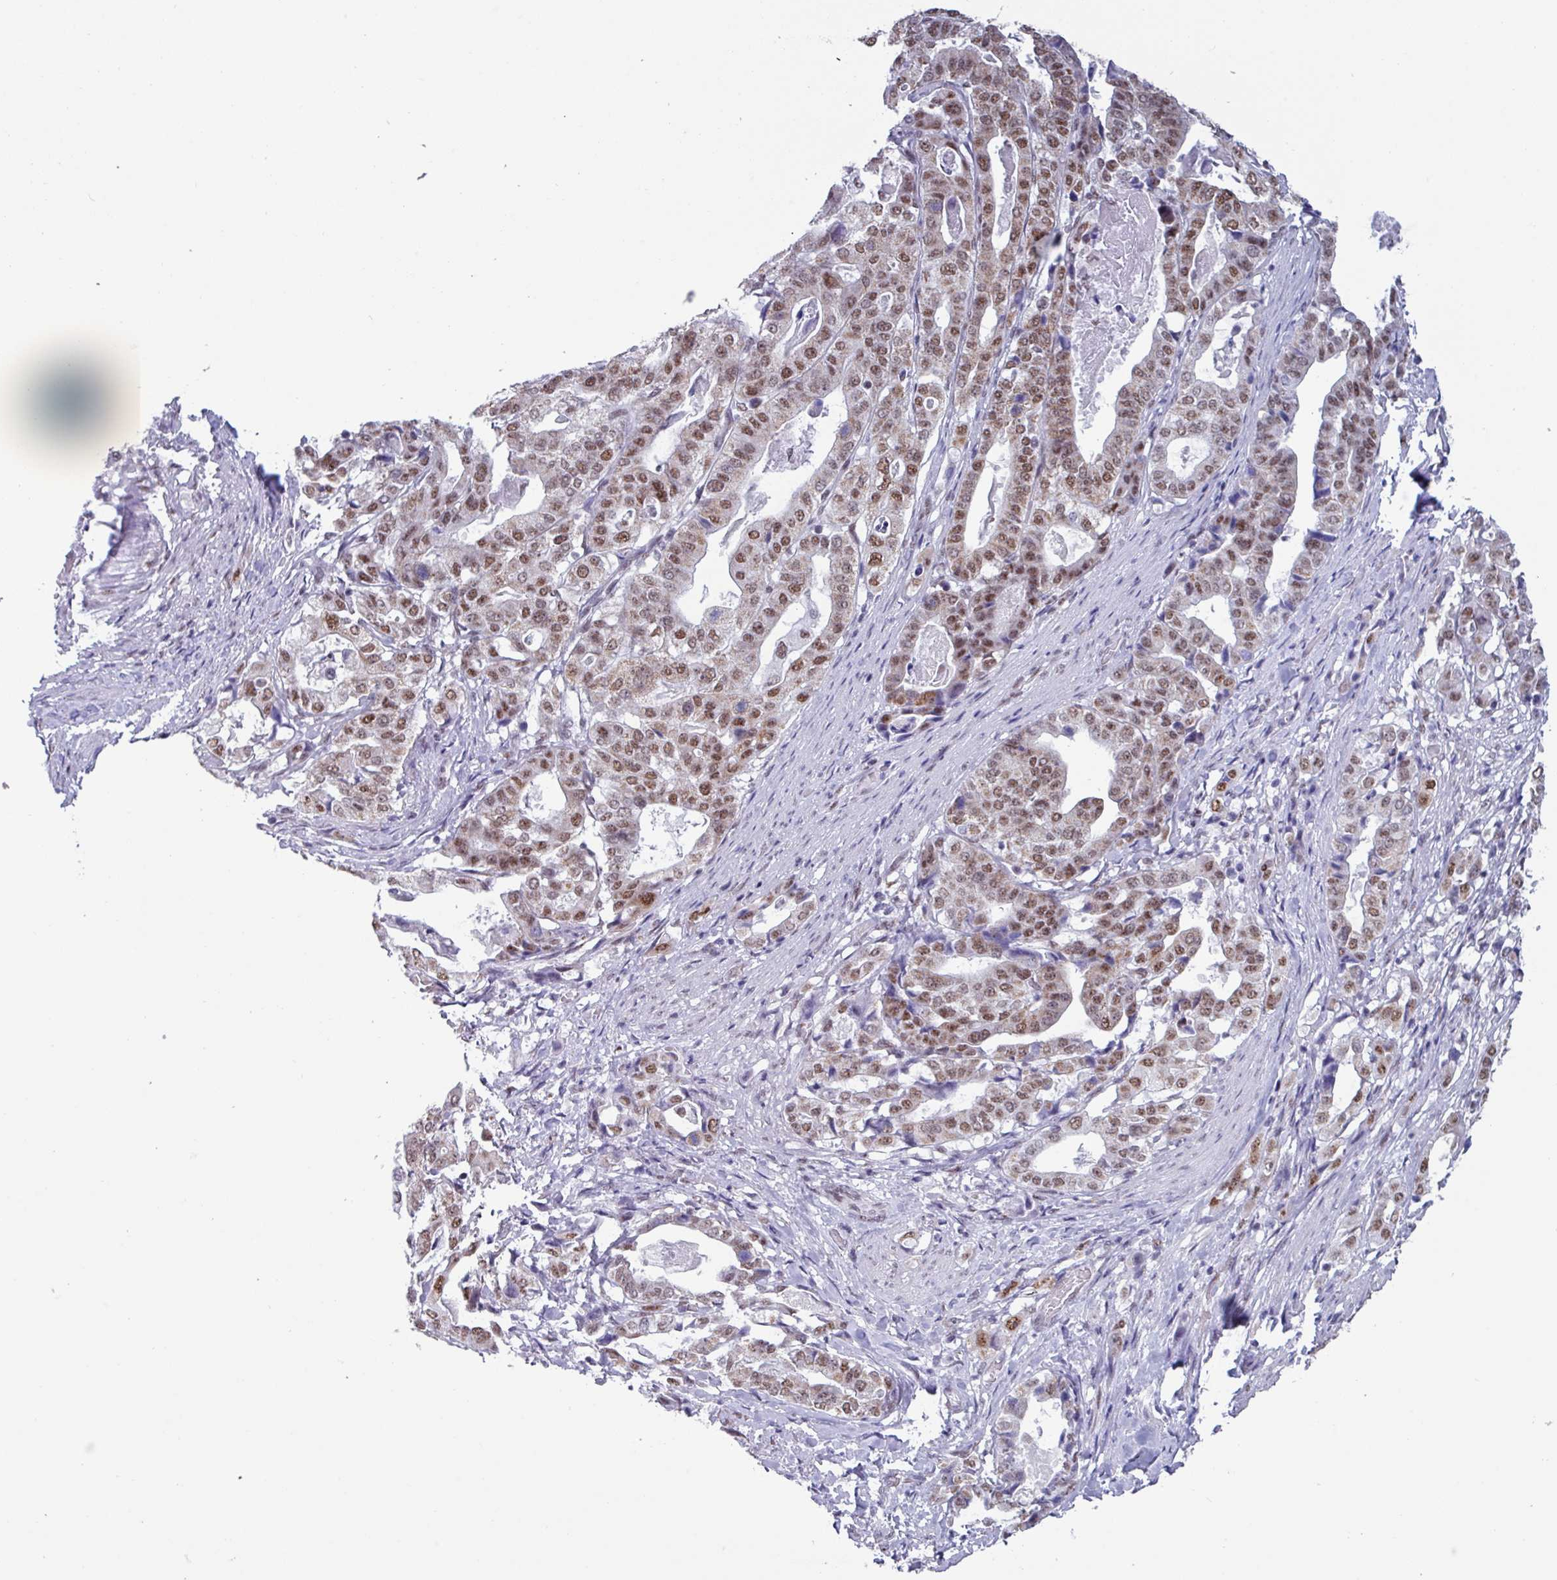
{"staining": {"intensity": "moderate", "quantity": ">75%", "location": "nuclear"}, "tissue": "stomach cancer", "cell_type": "Tumor cells", "image_type": "cancer", "snomed": [{"axis": "morphology", "description": "Adenocarcinoma, NOS"}, {"axis": "topography", "description": "Stomach"}], "caption": "Human stomach cancer stained for a protein (brown) shows moderate nuclear positive positivity in about >75% of tumor cells.", "gene": "PUF60", "patient": {"sex": "male", "age": 48}}